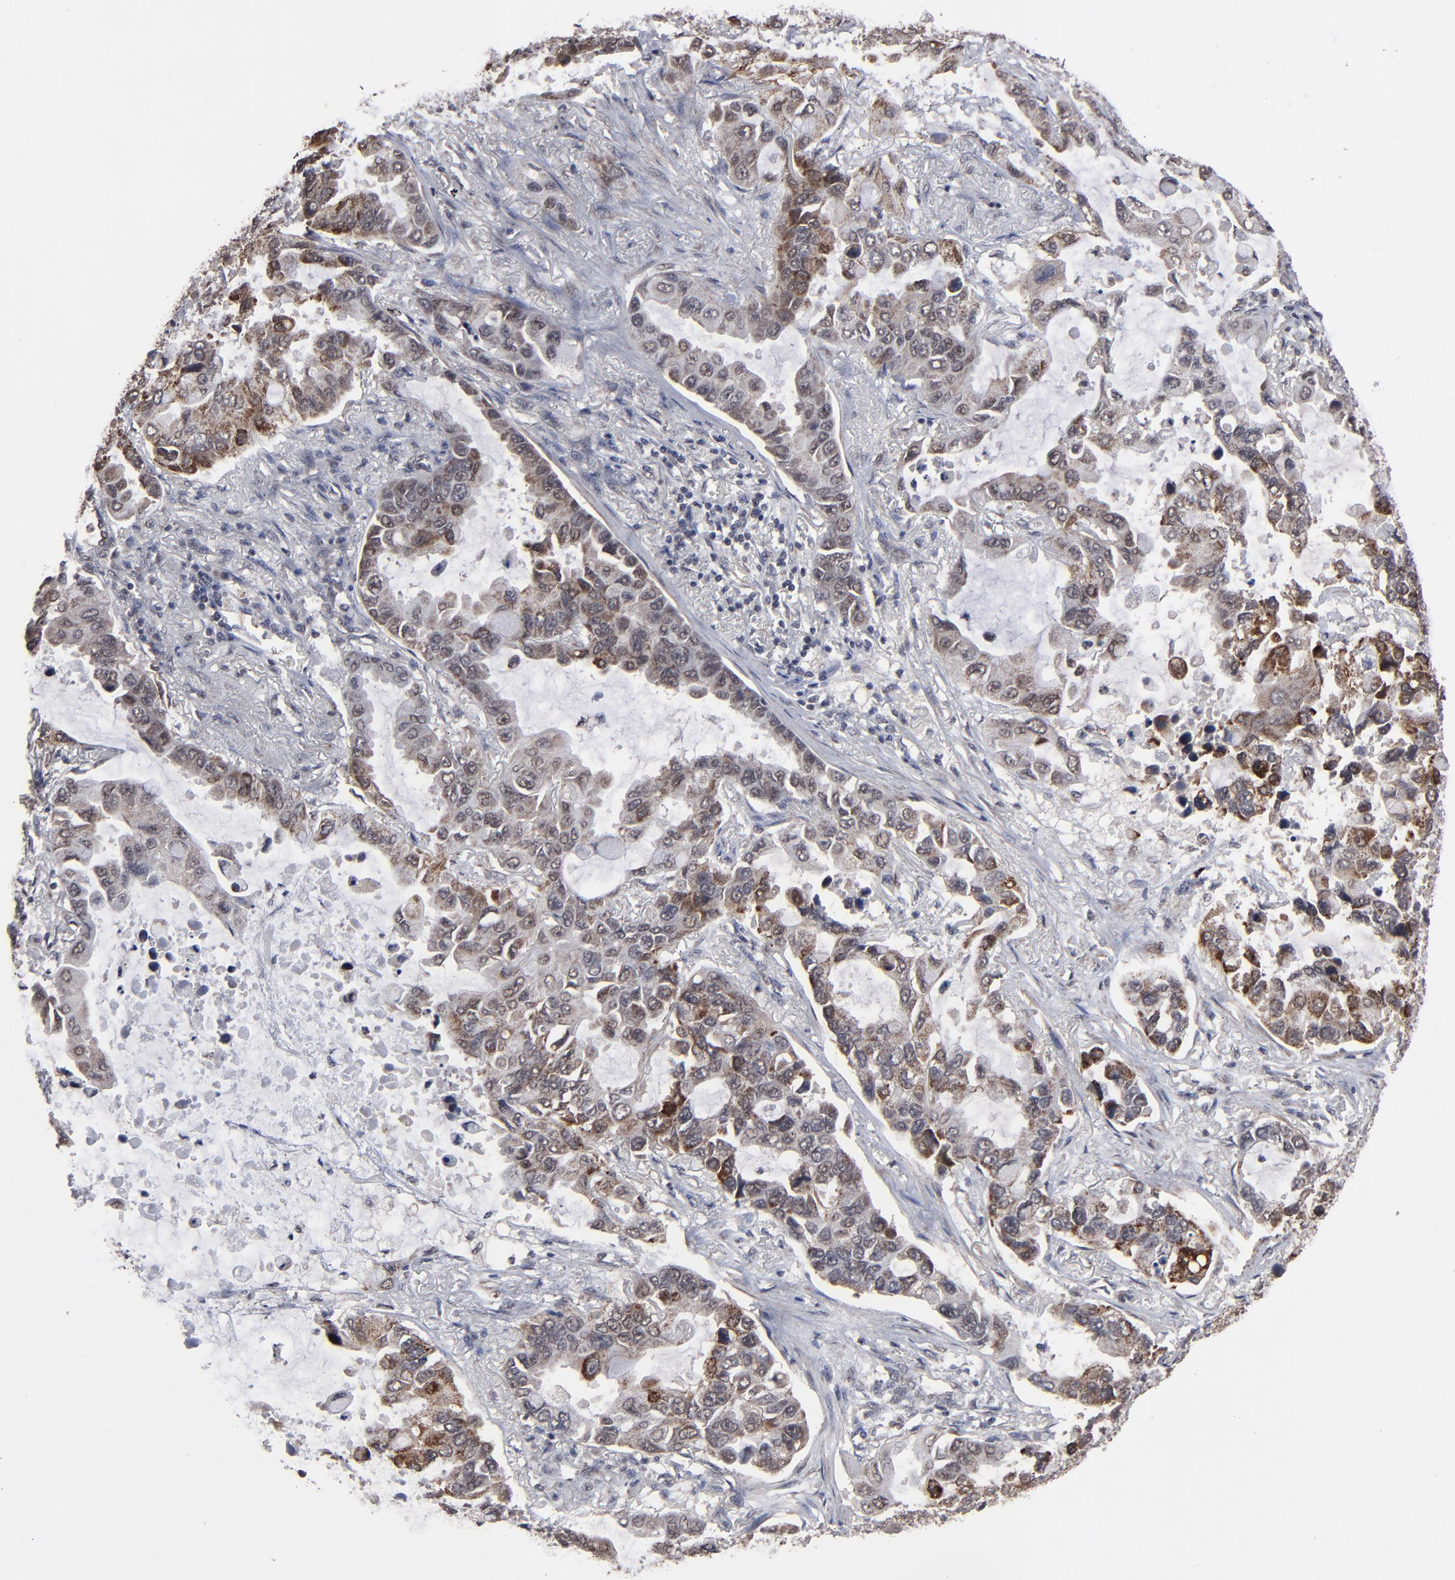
{"staining": {"intensity": "moderate", "quantity": "25%-75%", "location": "cytoplasmic/membranous"}, "tissue": "lung cancer", "cell_type": "Tumor cells", "image_type": "cancer", "snomed": [{"axis": "morphology", "description": "Adenocarcinoma, NOS"}, {"axis": "topography", "description": "Lung"}], "caption": "Human lung adenocarcinoma stained for a protein (brown) exhibits moderate cytoplasmic/membranous positive positivity in approximately 25%-75% of tumor cells.", "gene": "BNIP3", "patient": {"sex": "male", "age": 64}}